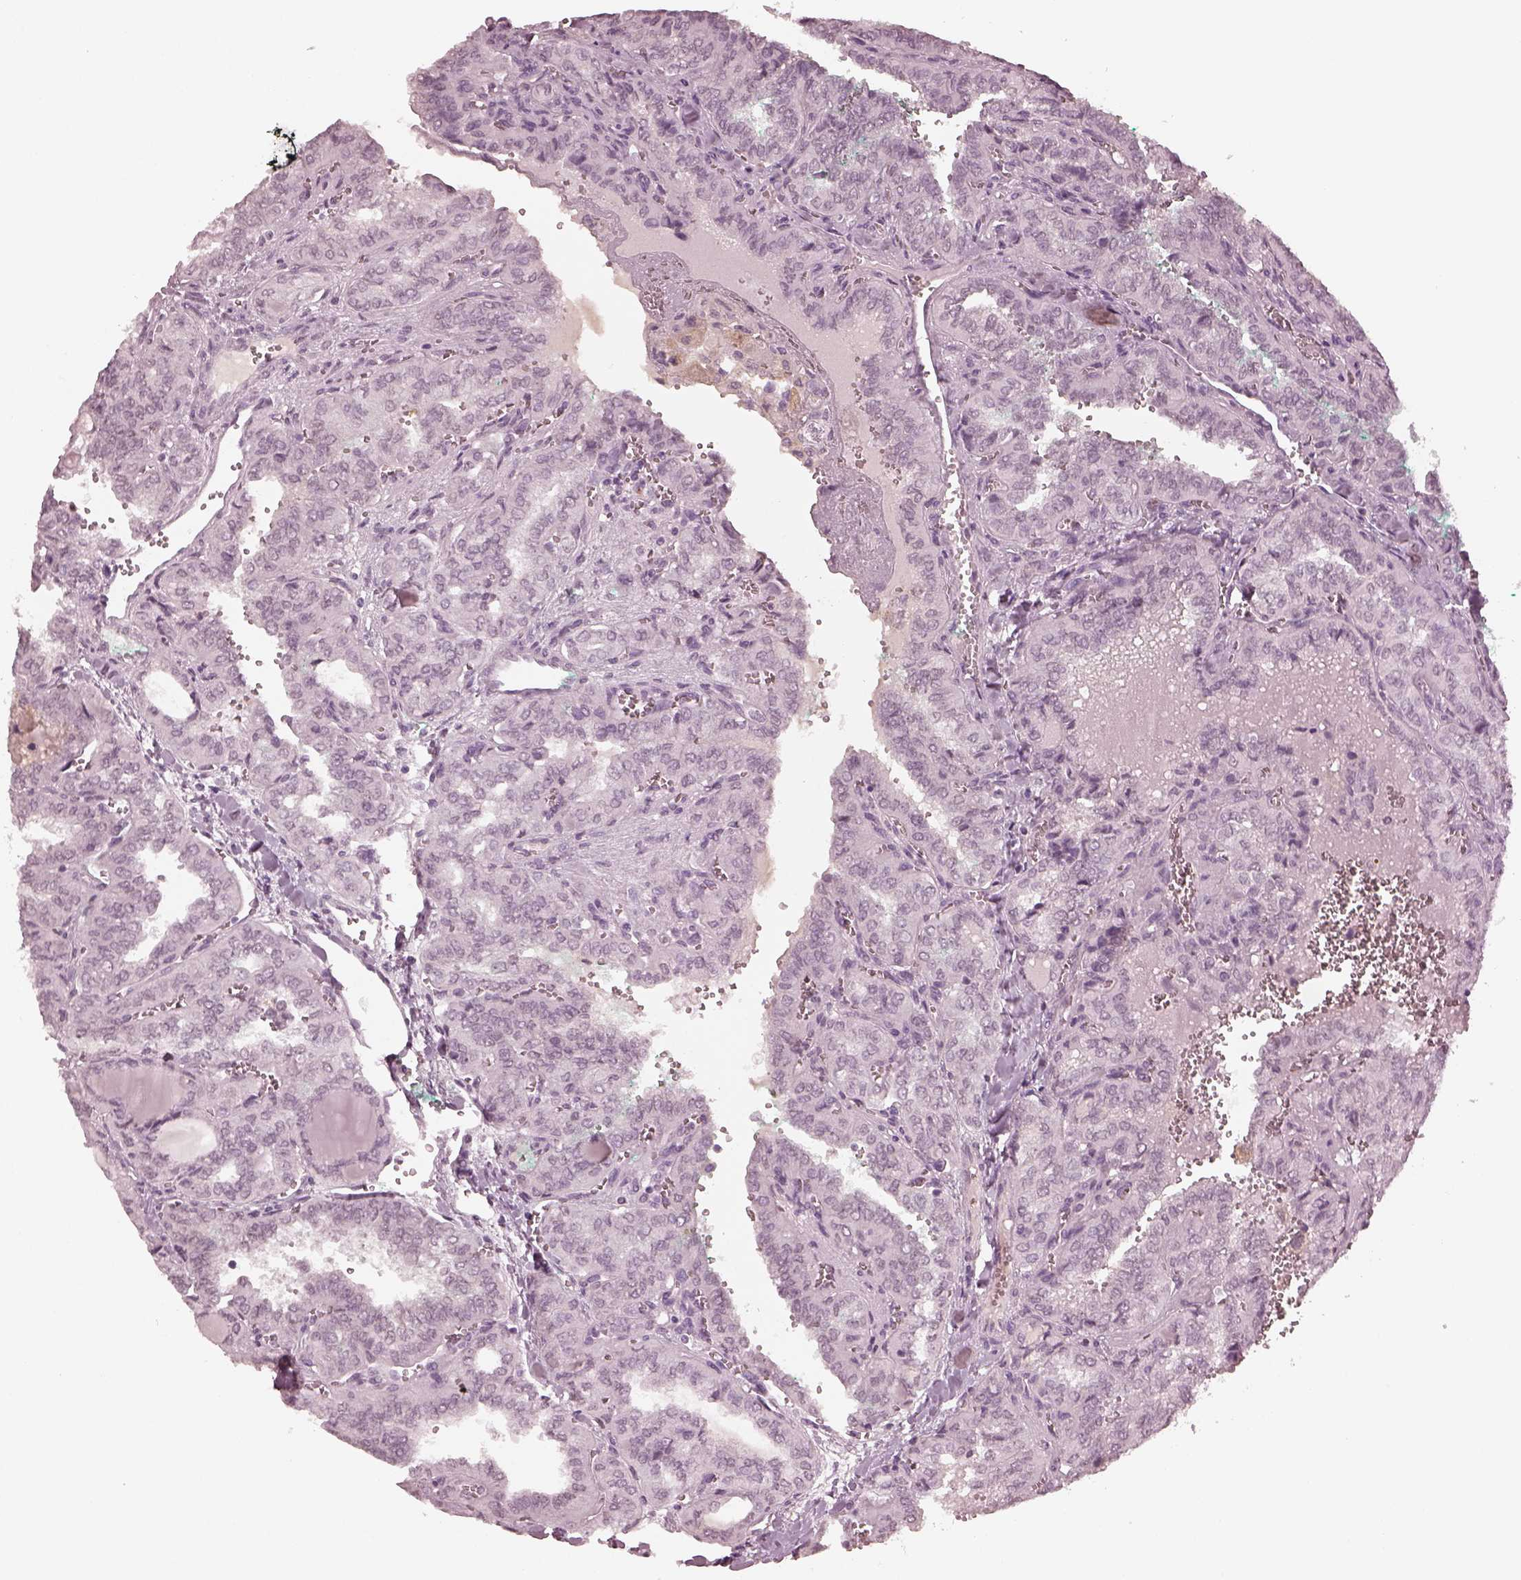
{"staining": {"intensity": "negative", "quantity": "none", "location": "none"}, "tissue": "thyroid cancer", "cell_type": "Tumor cells", "image_type": "cancer", "snomed": [{"axis": "morphology", "description": "Papillary adenocarcinoma, NOS"}, {"axis": "topography", "description": "Thyroid gland"}], "caption": "This histopathology image is of thyroid cancer stained with immunohistochemistry to label a protein in brown with the nuclei are counter-stained blue. There is no staining in tumor cells.", "gene": "KRT79", "patient": {"sex": "female", "age": 41}}